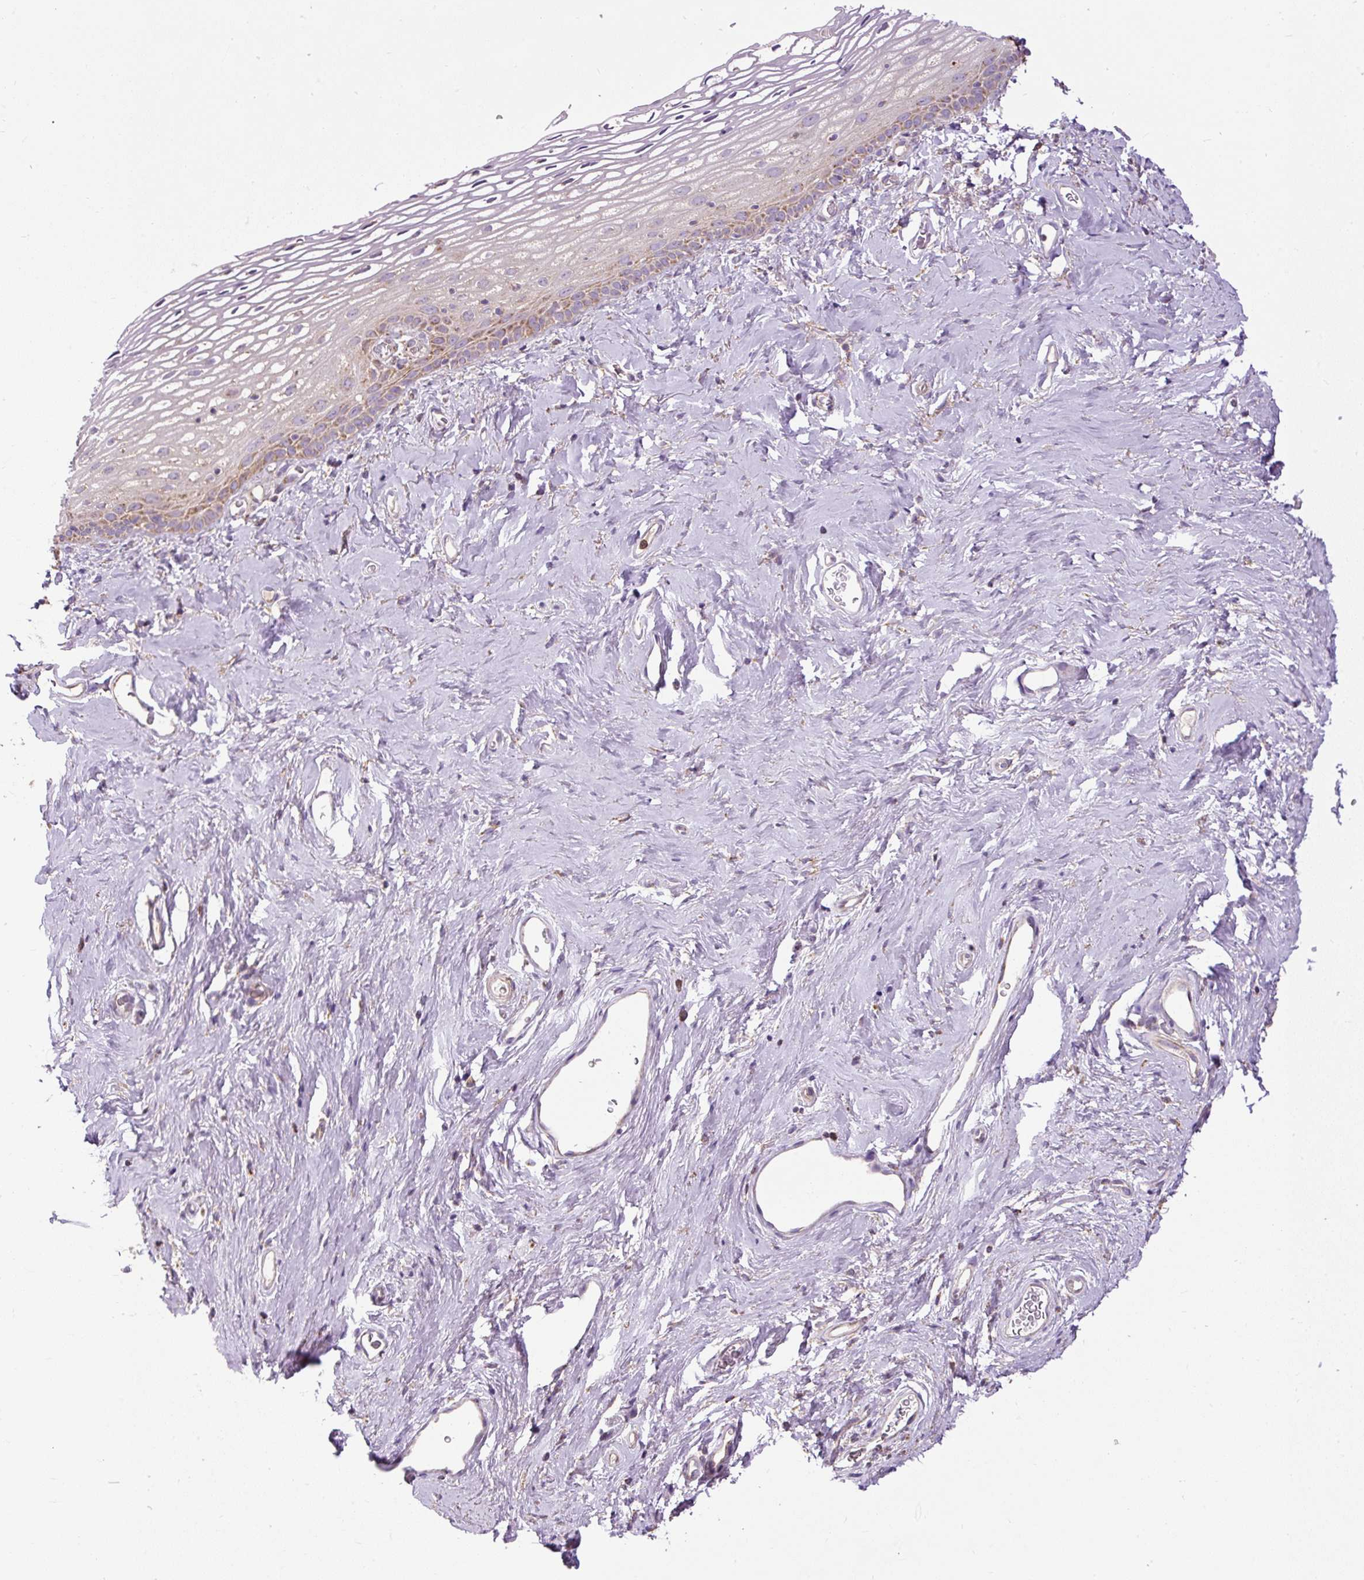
{"staining": {"intensity": "moderate", "quantity": "25%-75%", "location": "cytoplasmic/membranous"}, "tissue": "vagina", "cell_type": "Squamous epithelial cells", "image_type": "normal", "snomed": [{"axis": "morphology", "description": "Normal tissue, NOS"}, {"axis": "morphology", "description": "Adenocarcinoma, NOS"}, {"axis": "topography", "description": "Rectum"}, {"axis": "topography", "description": "Vagina"}, {"axis": "topography", "description": "Peripheral nerve tissue"}], "caption": "Unremarkable vagina exhibits moderate cytoplasmic/membranous positivity in about 25%-75% of squamous epithelial cells, visualized by immunohistochemistry. (DAB (3,3'-diaminobenzidine) IHC, brown staining for protein, blue staining for nuclei).", "gene": "TM2D3", "patient": {"sex": "female", "age": 71}}